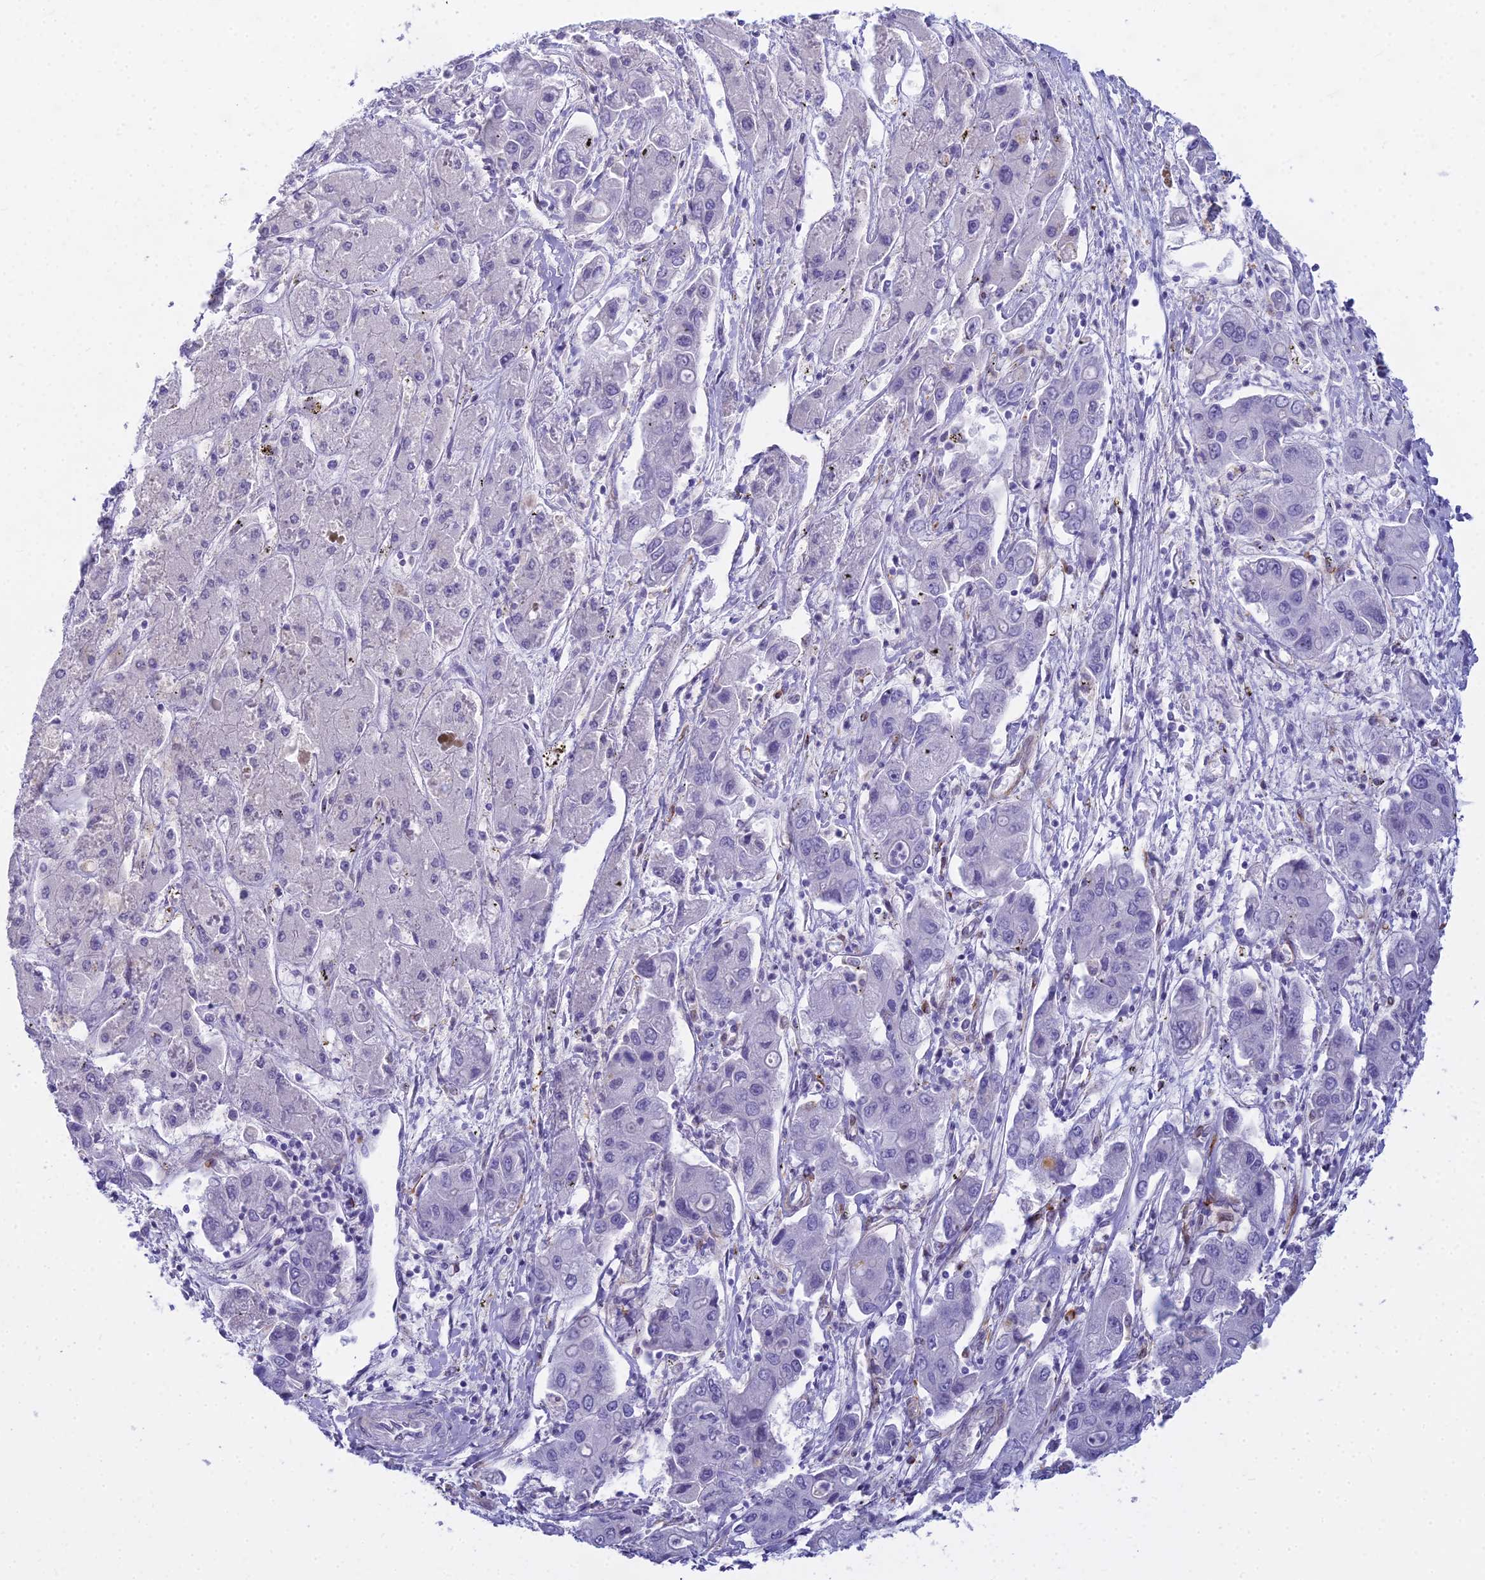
{"staining": {"intensity": "negative", "quantity": "none", "location": "none"}, "tissue": "liver cancer", "cell_type": "Tumor cells", "image_type": "cancer", "snomed": [{"axis": "morphology", "description": "Cholangiocarcinoma"}, {"axis": "topography", "description": "Liver"}], "caption": "Immunohistochemistry of liver cancer shows no expression in tumor cells.", "gene": "EVI2A", "patient": {"sex": "male", "age": 67}}